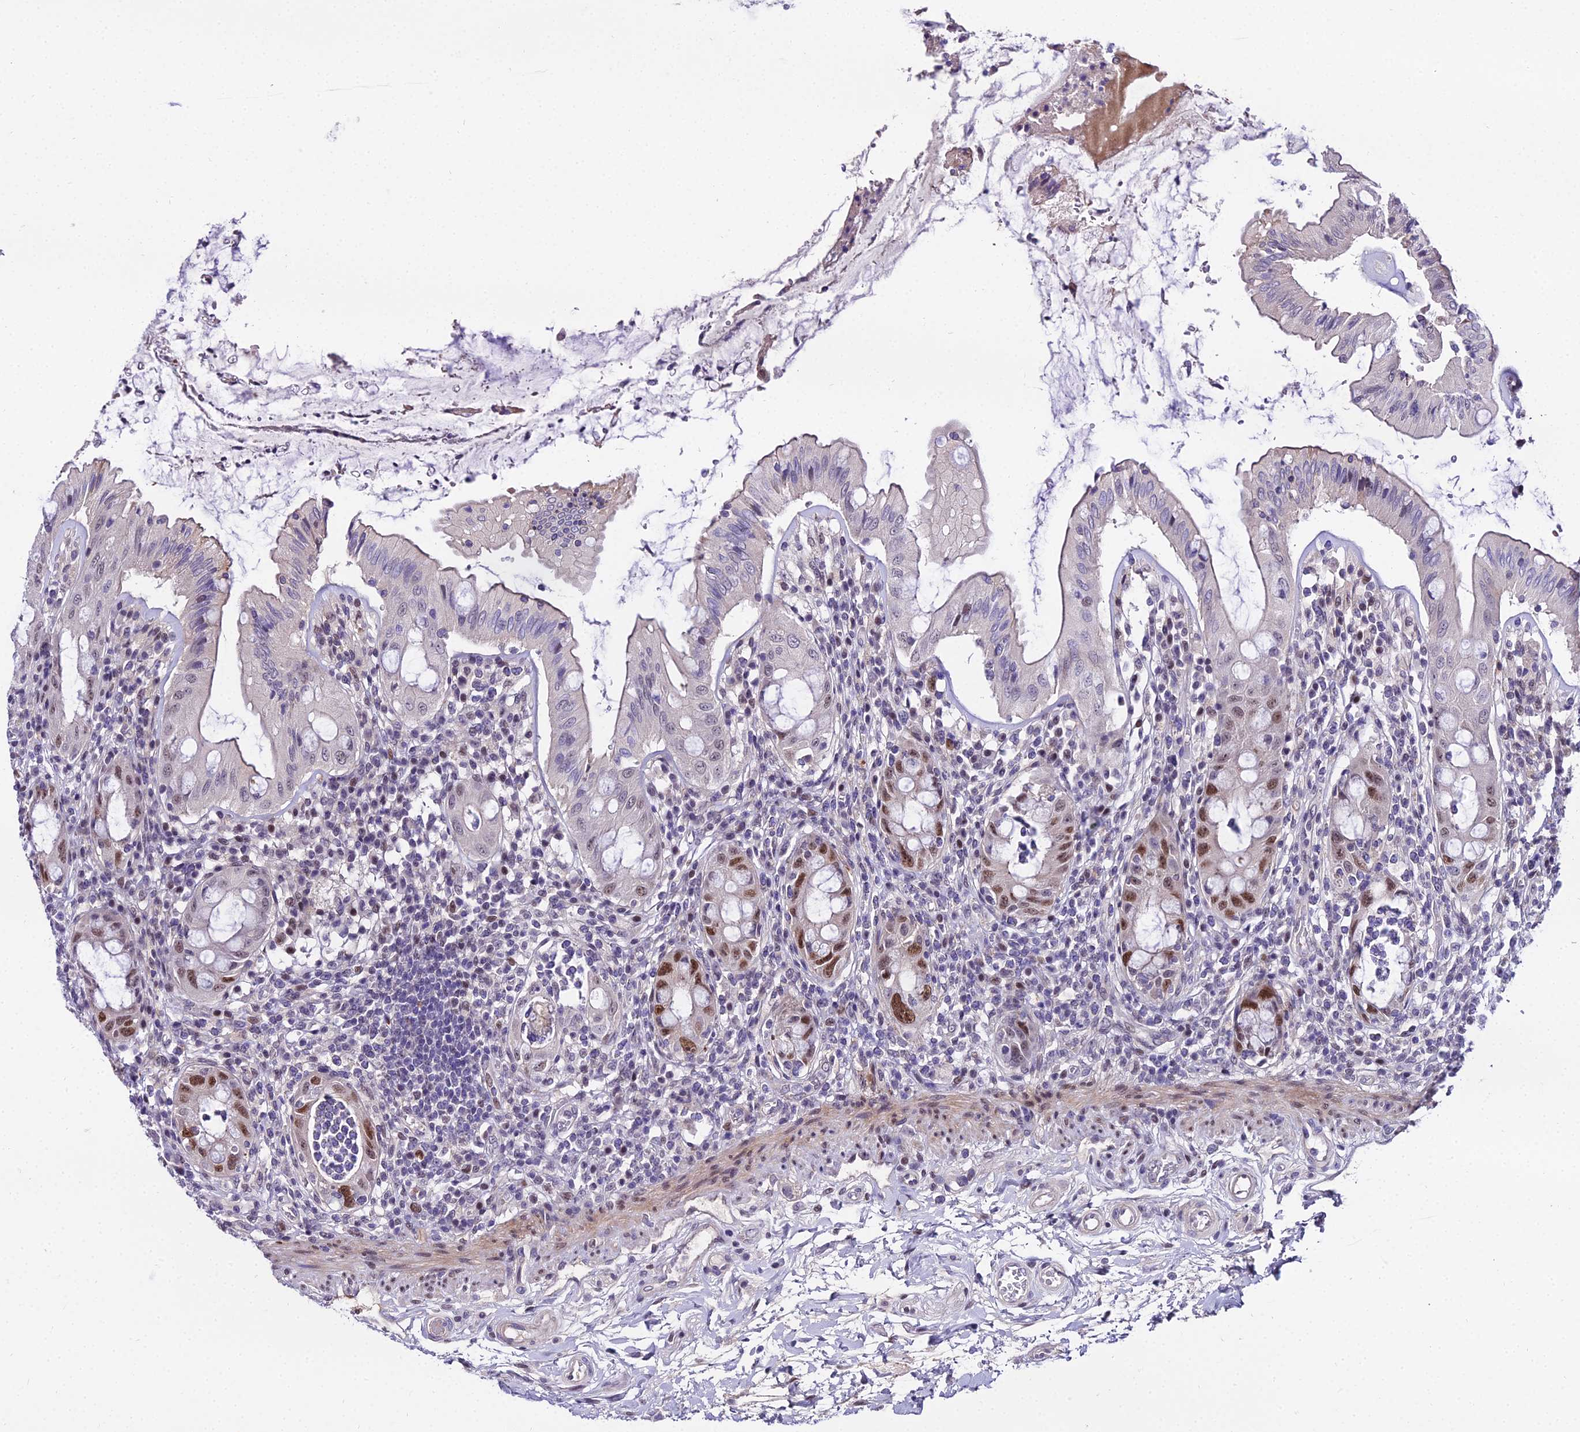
{"staining": {"intensity": "strong", "quantity": "25%-75%", "location": "nuclear"}, "tissue": "rectum", "cell_type": "Glandular cells", "image_type": "normal", "snomed": [{"axis": "morphology", "description": "Normal tissue, NOS"}, {"axis": "topography", "description": "Rectum"}], "caption": "Strong nuclear protein staining is appreciated in approximately 25%-75% of glandular cells in rectum. Using DAB (brown) and hematoxylin (blue) stains, captured at high magnification using brightfield microscopy.", "gene": "TRIML2", "patient": {"sex": "female", "age": 57}}